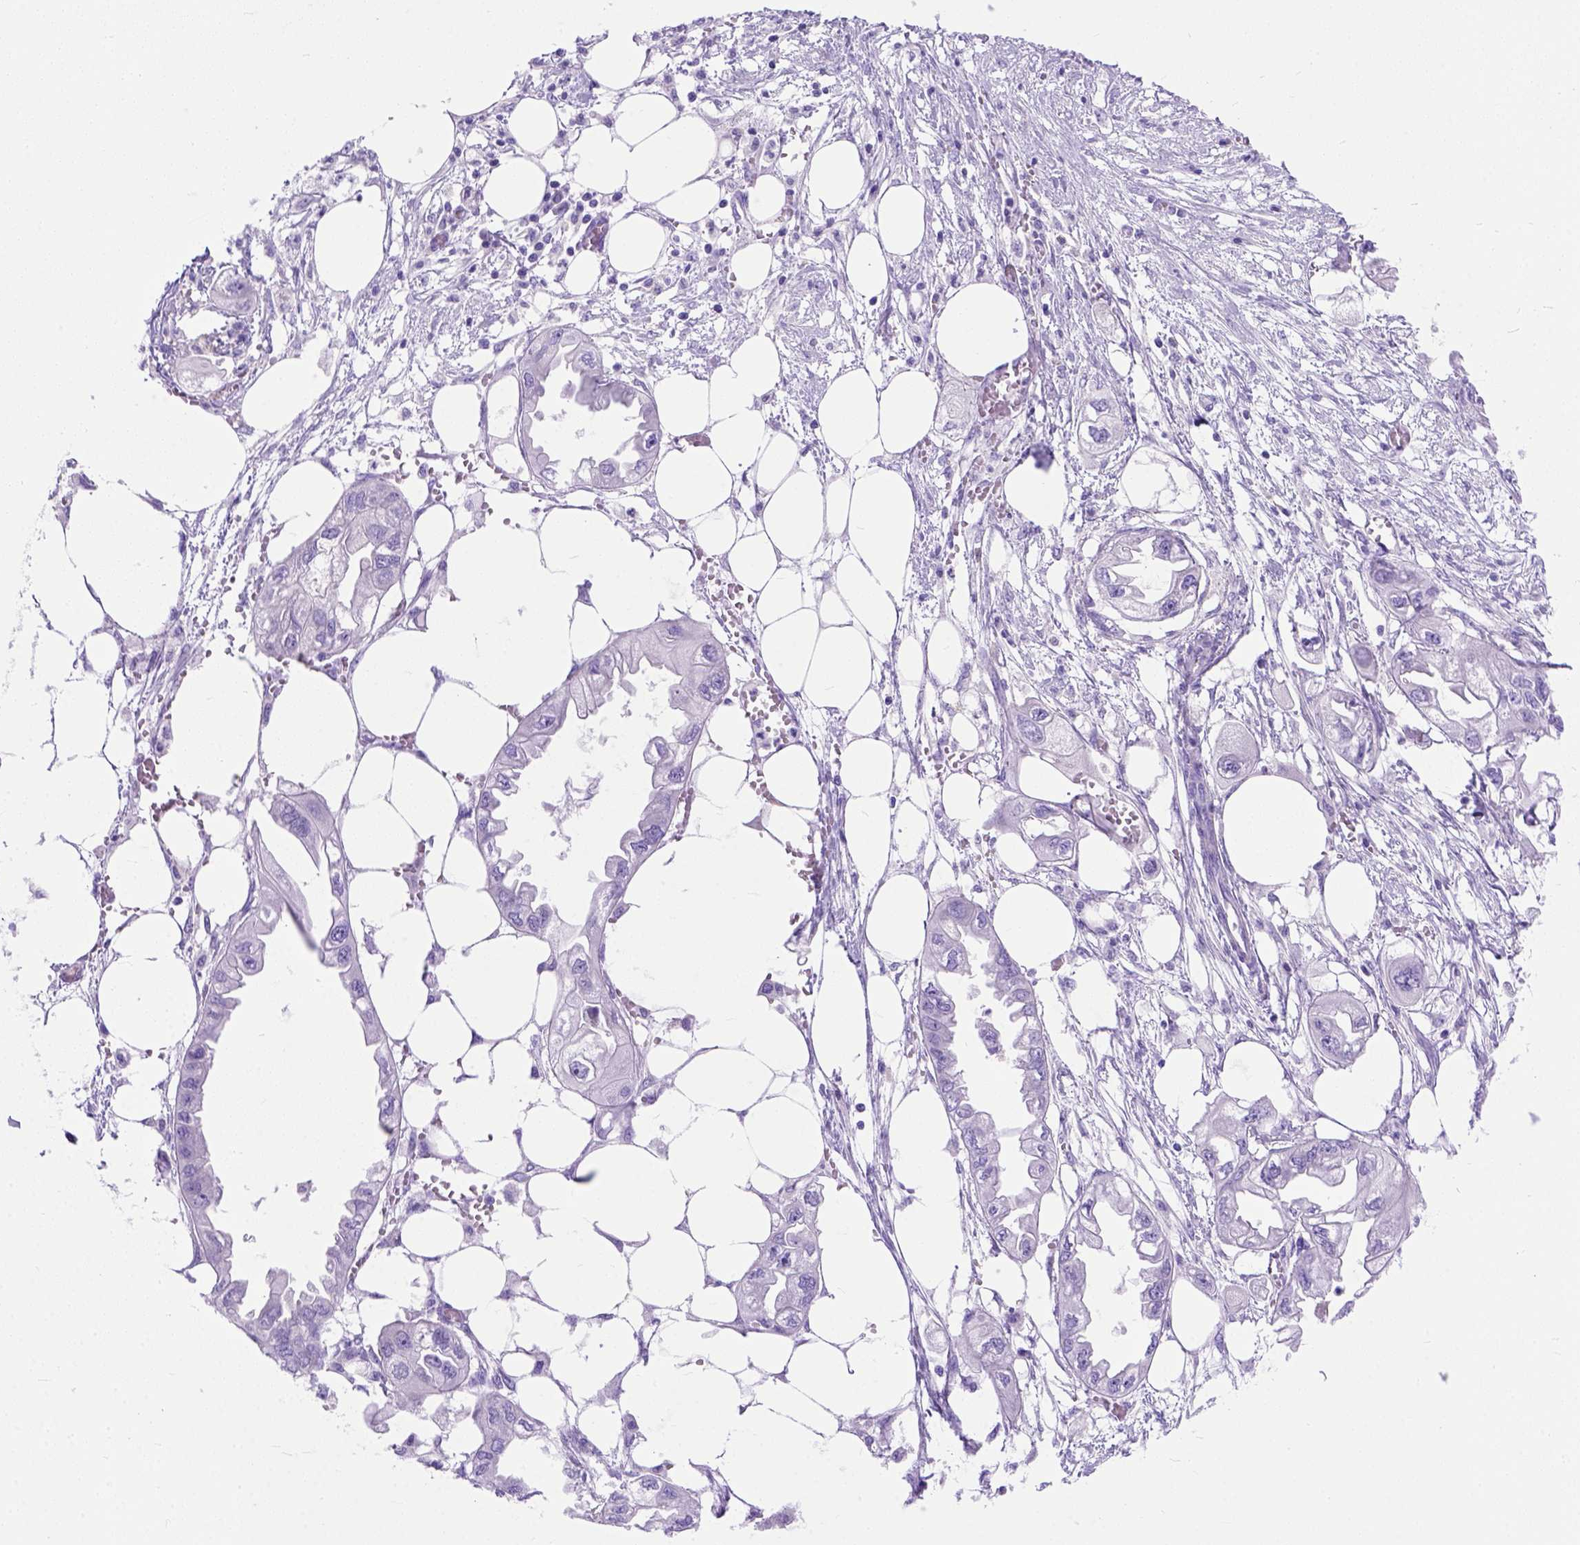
{"staining": {"intensity": "negative", "quantity": "none", "location": "none"}, "tissue": "endometrial cancer", "cell_type": "Tumor cells", "image_type": "cancer", "snomed": [{"axis": "morphology", "description": "Adenocarcinoma, NOS"}, {"axis": "morphology", "description": "Adenocarcinoma, metastatic, NOS"}, {"axis": "topography", "description": "Adipose tissue"}, {"axis": "topography", "description": "Endometrium"}], "caption": "Adenocarcinoma (endometrial) was stained to show a protein in brown. There is no significant staining in tumor cells. Brightfield microscopy of immunohistochemistry (IHC) stained with DAB (brown) and hematoxylin (blue), captured at high magnification.", "gene": "ODAD3", "patient": {"sex": "female", "age": 67}}